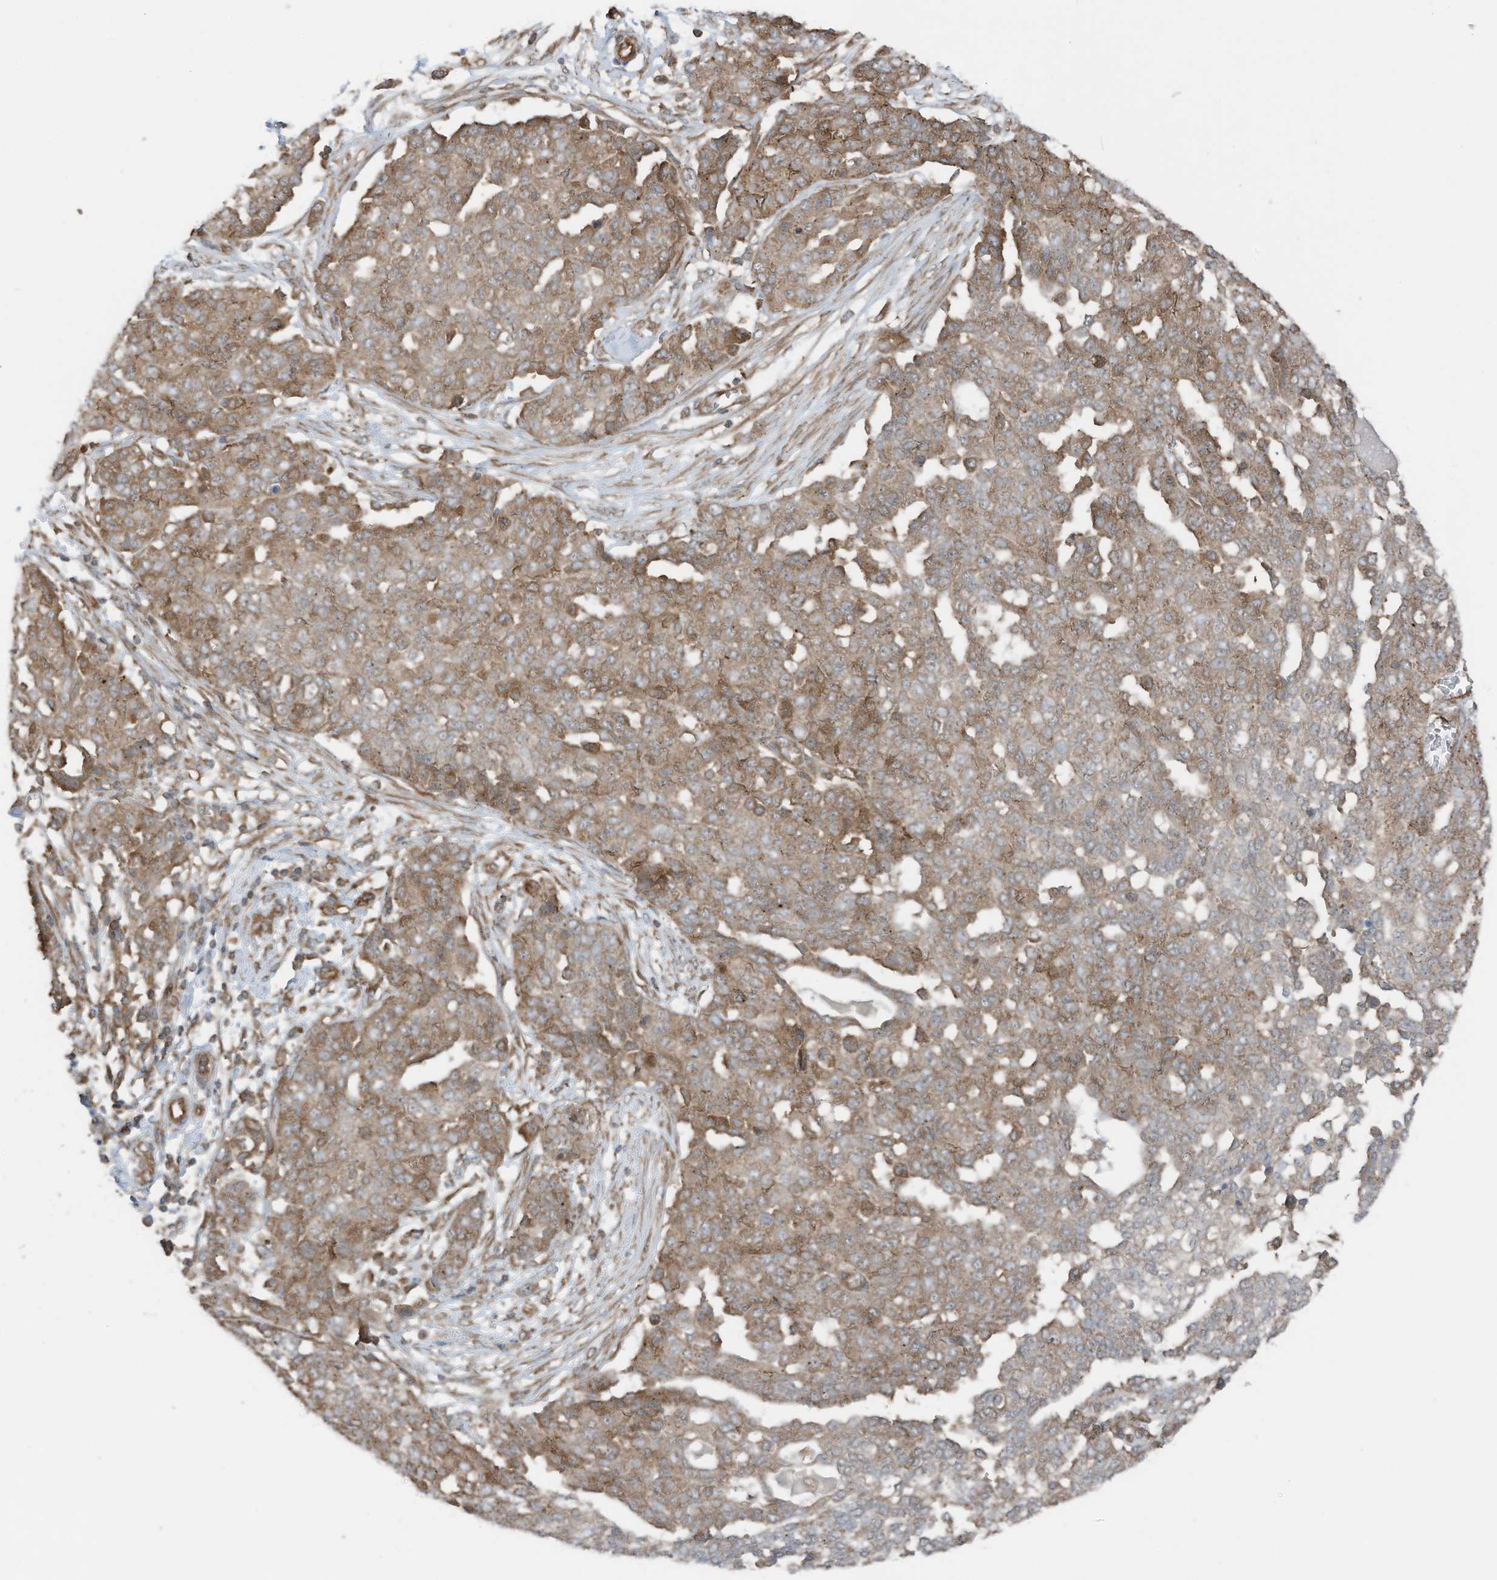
{"staining": {"intensity": "moderate", "quantity": ">75%", "location": "cytoplasmic/membranous"}, "tissue": "ovarian cancer", "cell_type": "Tumor cells", "image_type": "cancer", "snomed": [{"axis": "morphology", "description": "Cystadenocarcinoma, serous, NOS"}, {"axis": "topography", "description": "Soft tissue"}, {"axis": "topography", "description": "Ovary"}], "caption": "Ovarian cancer stained with a brown dye displays moderate cytoplasmic/membranous positive staining in approximately >75% of tumor cells.", "gene": "TXNDC9", "patient": {"sex": "female", "age": 57}}